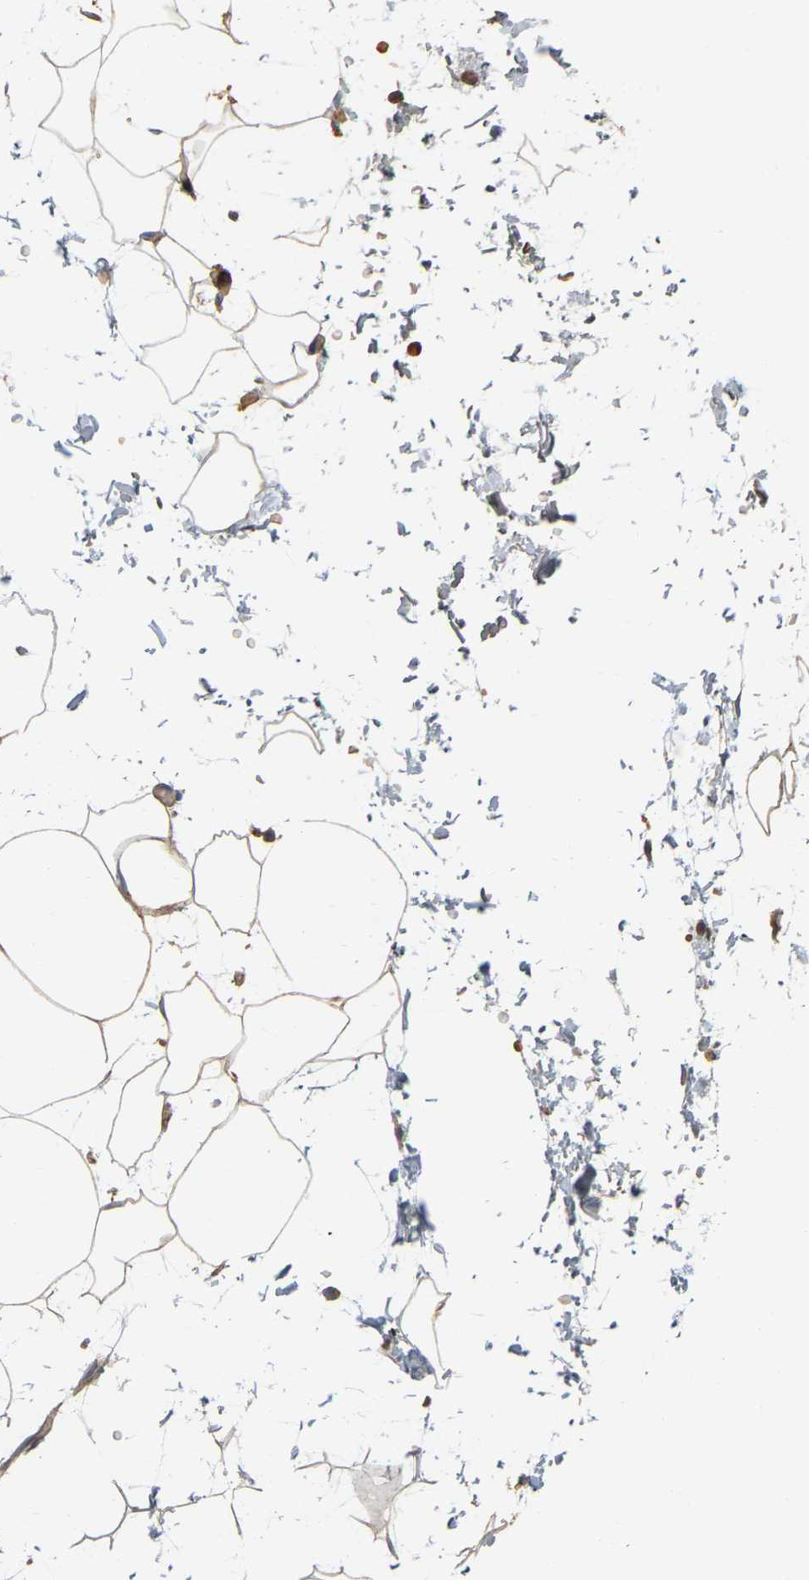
{"staining": {"intensity": "weak", "quantity": "25%-75%", "location": "cytoplasmic/membranous"}, "tissue": "adipose tissue", "cell_type": "Adipocytes", "image_type": "normal", "snomed": [{"axis": "morphology", "description": "Normal tissue, NOS"}, {"axis": "topography", "description": "Soft tissue"}], "caption": "Brown immunohistochemical staining in normal human adipose tissue exhibits weak cytoplasmic/membranous staining in about 25%-75% of adipocytes. The staining is performed using DAB (3,3'-diaminobenzidine) brown chromogen to label protein expression. The nuclei are counter-stained blue using hematoxylin.", "gene": "AKAP13", "patient": {"sex": "male", "age": 72}}